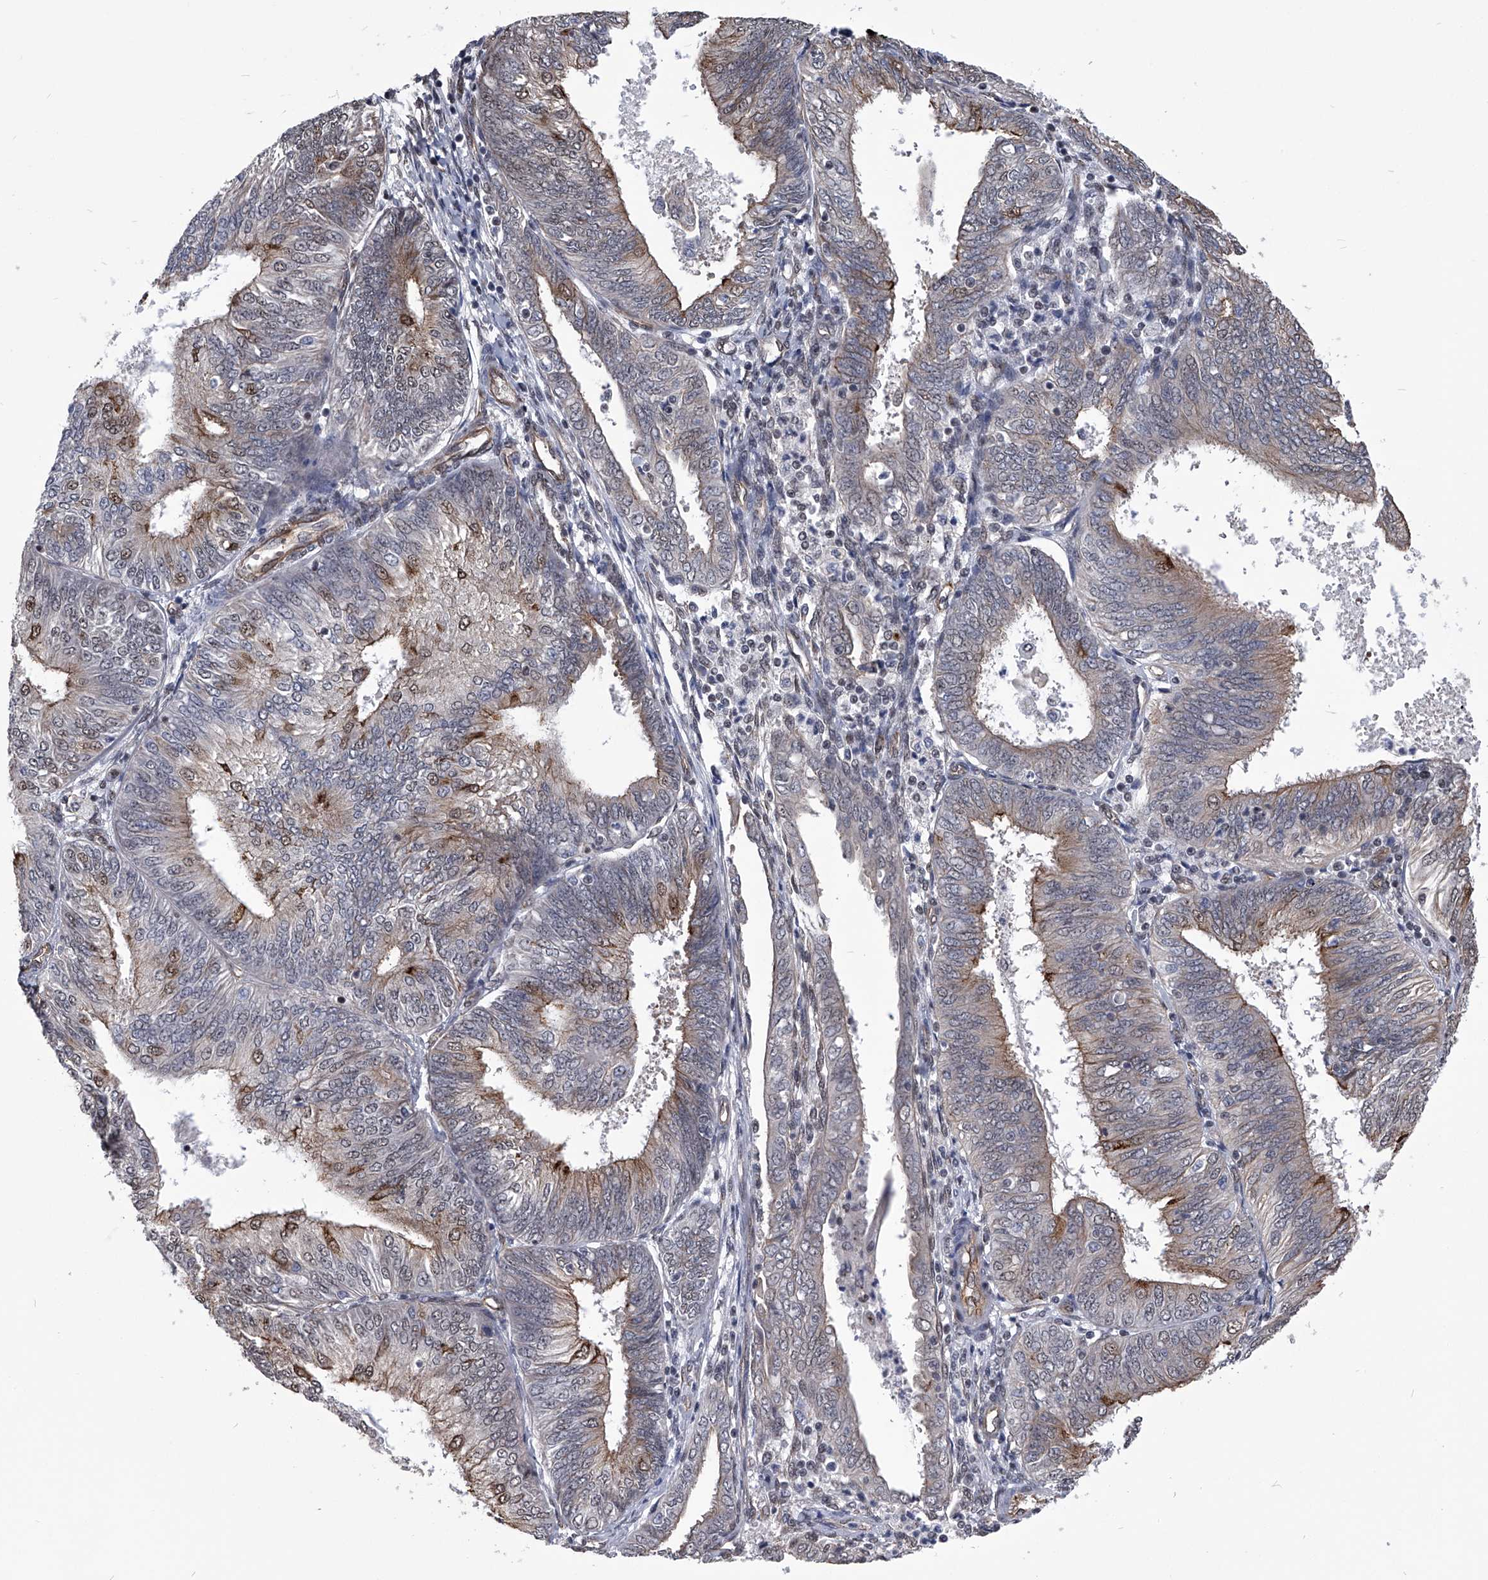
{"staining": {"intensity": "weak", "quantity": "25%-75%", "location": "cytoplasmic/membranous,nuclear"}, "tissue": "endometrial cancer", "cell_type": "Tumor cells", "image_type": "cancer", "snomed": [{"axis": "morphology", "description": "Adenocarcinoma, NOS"}, {"axis": "topography", "description": "Endometrium"}], "caption": "Tumor cells exhibit weak cytoplasmic/membranous and nuclear expression in approximately 25%-75% of cells in endometrial adenocarcinoma.", "gene": "ZNF76", "patient": {"sex": "female", "age": 58}}